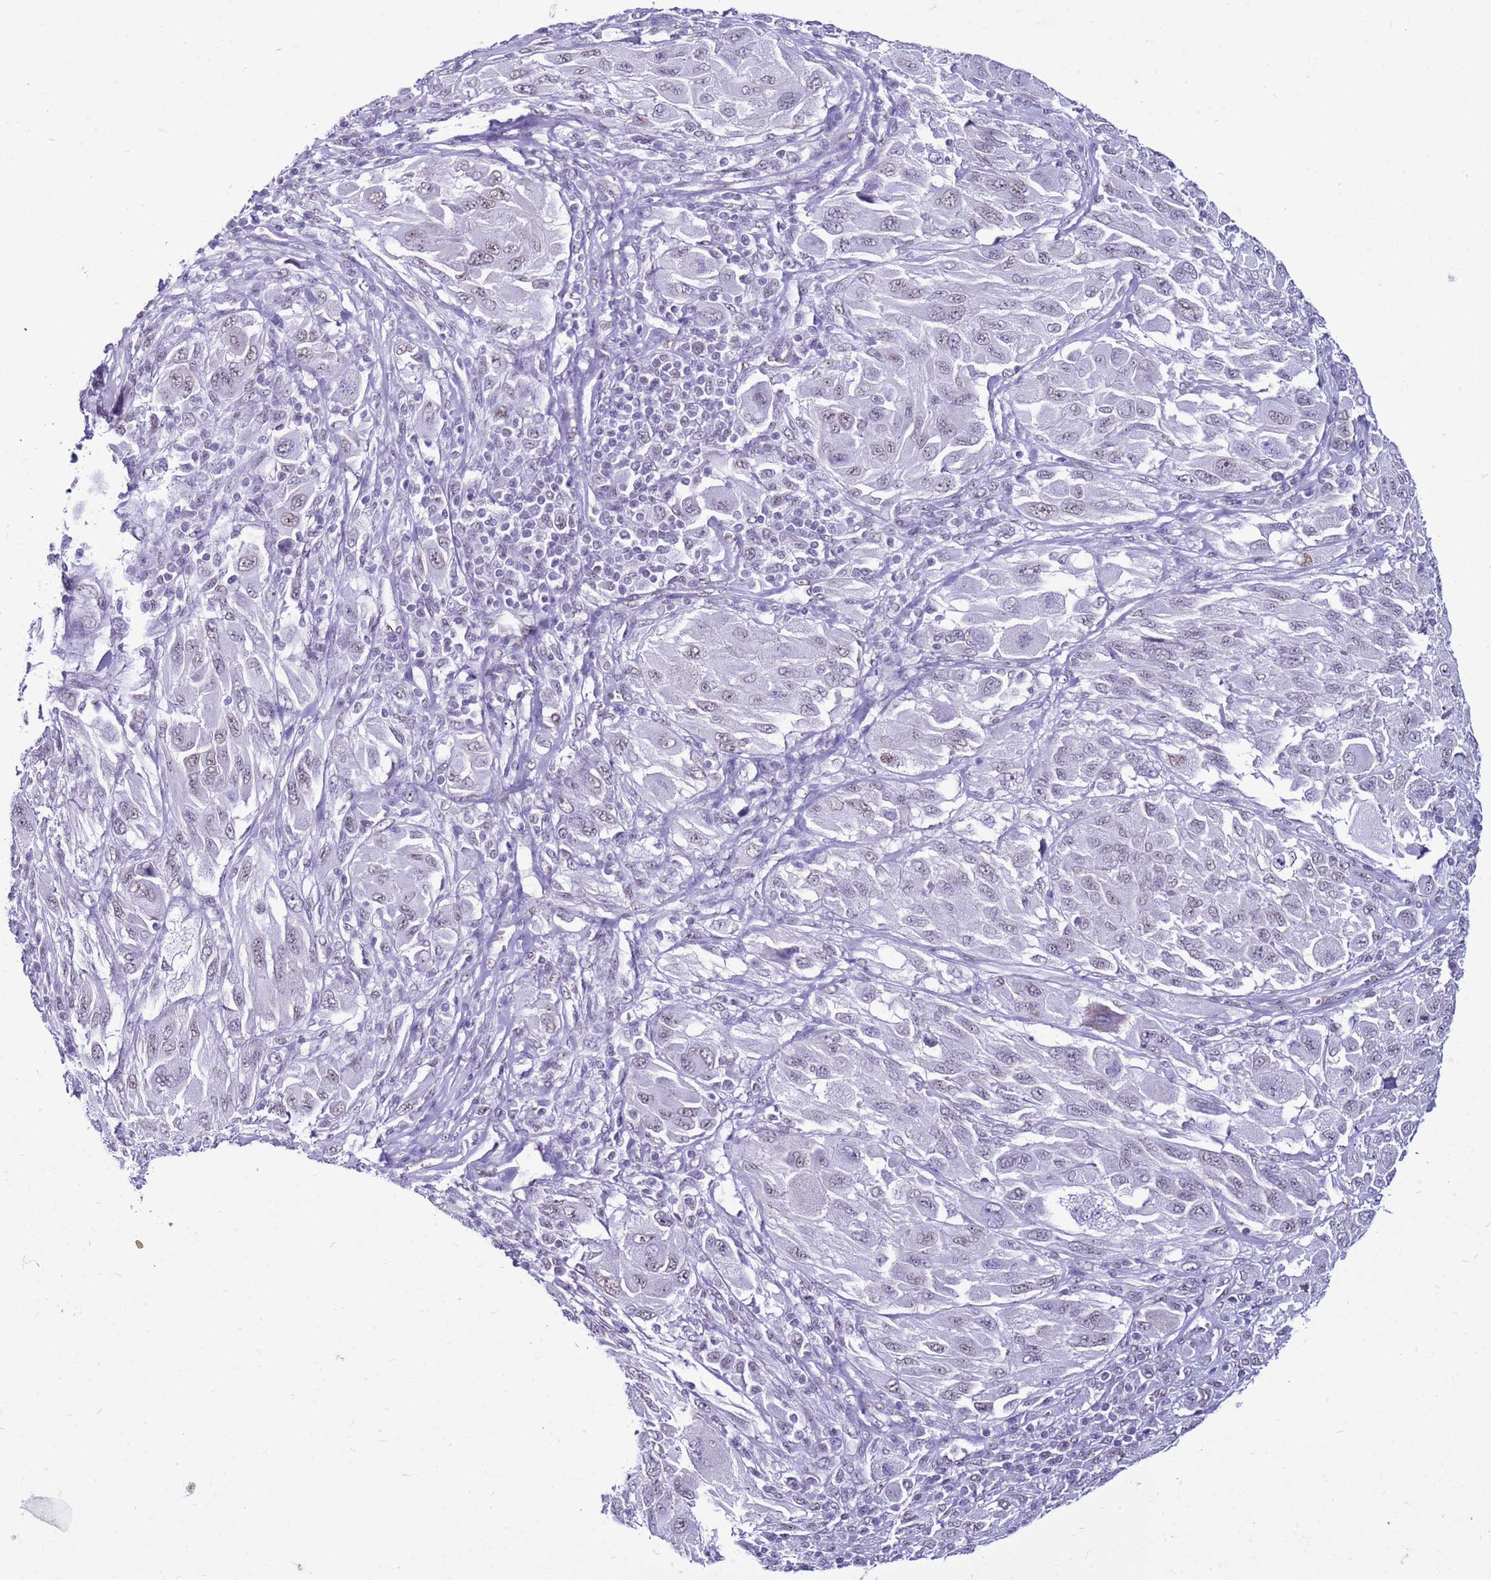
{"staining": {"intensity": "weak", "quantity": "25%-75%", "location": "nuclear"}, "tissue": "melanoma", "cell_type": "Tumor cells", "image_type": "cancer", "snomed": [{"axis": "morphology", "description": "Malignant melanoma, NOS"}, {"axis": "topography", "description": "Skin"}], "caption": "Malignant melanoma tissue demonstrates weak nuclear expression in about 25%-75% of tumor cells", "gene": "DHX15", "patient": {"sex": "female", "age": 91}}